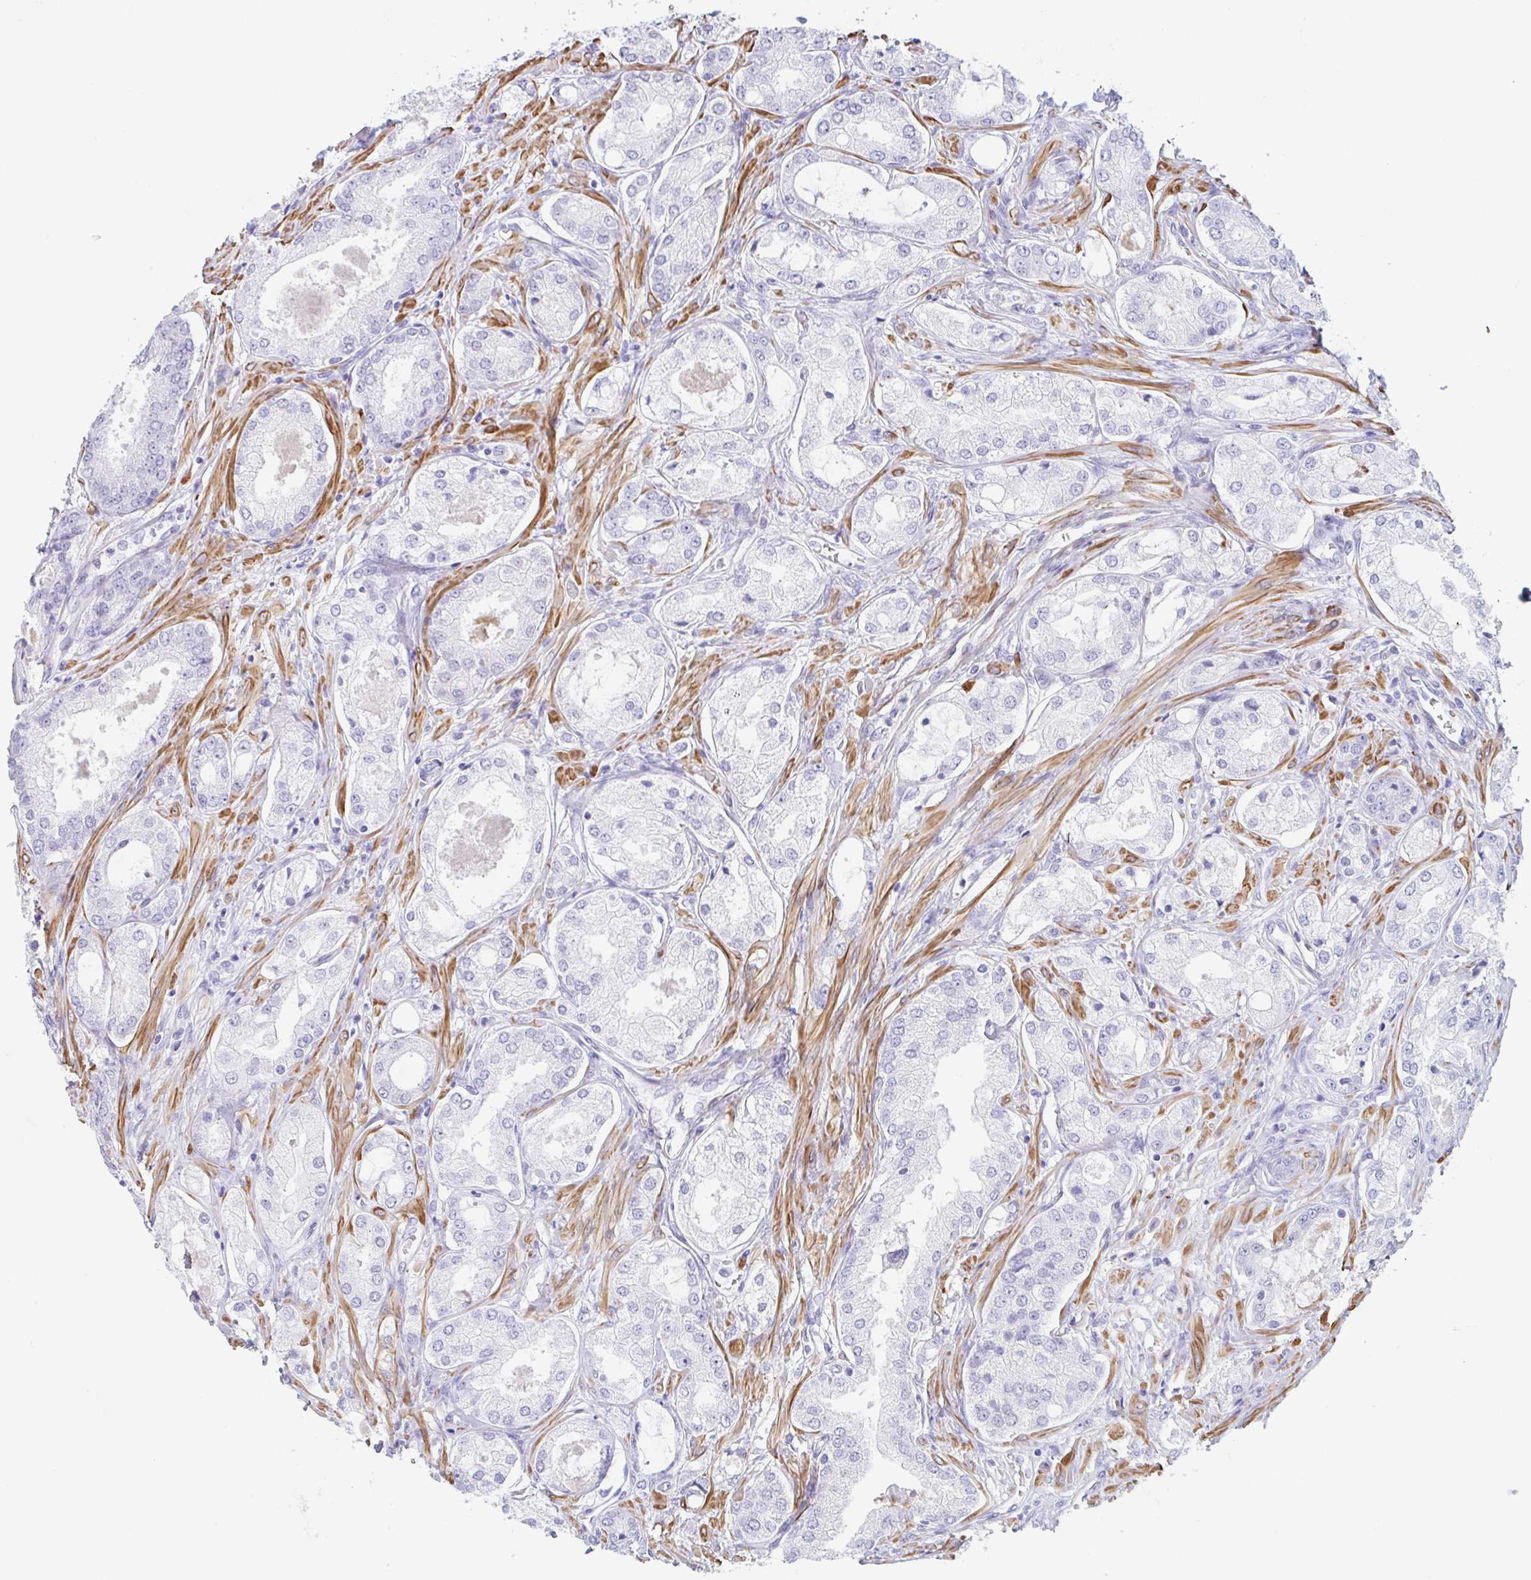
{"staining": {"intensity": "negative", "quantity": "none", "location": "none"}, "tissue": "prostate cancer", "cell_type": "Tumor cells", "image_type": "cancer", "snomed": [{"axis": "morphology", "description": "Adenocarcinoma, Low grade"}, {"axis": "topography", "description": "Prostate"}], "caption": "Histopathology image shows no significant protein positivity in tumor cells of prostate cancer (adenocarcinoma (low-grade)). (Stains: DAB (3,3'-diaminobenzidine) IHC with hematoxylin counter stain, Microscopy: brightfield microscopy at high magnification).", "gene": "TAS2R41", "patient": {"sex": "male", "age": 68}}